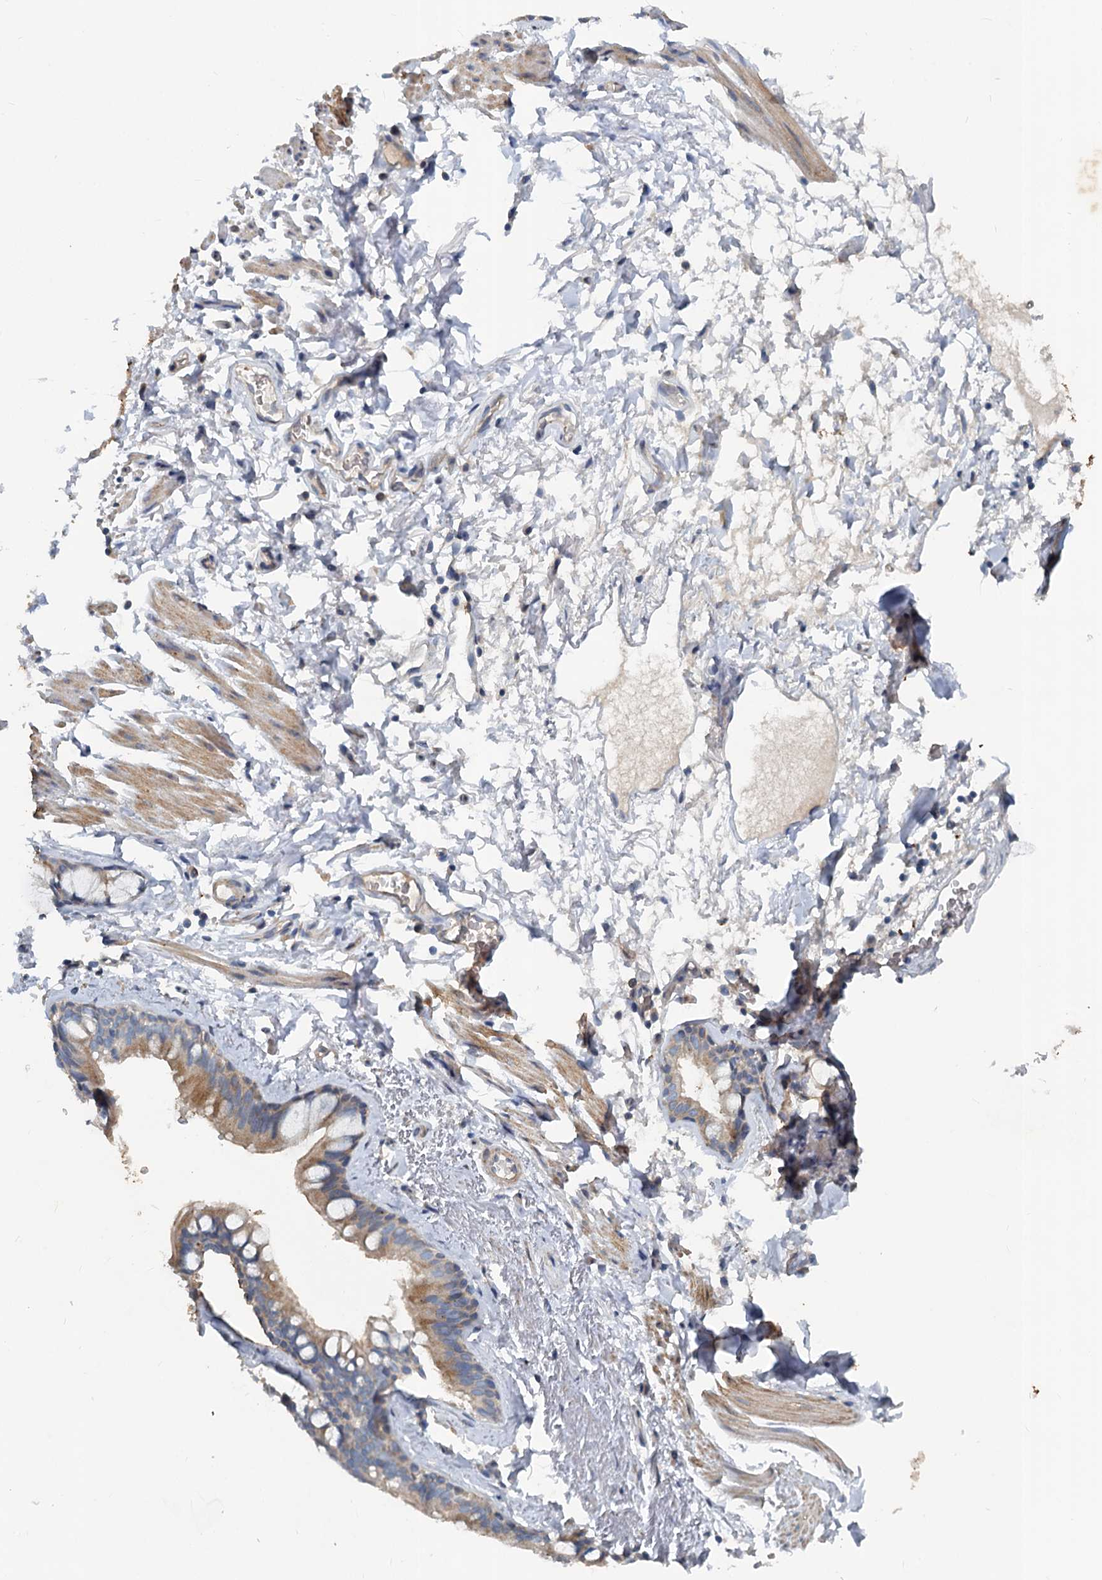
{"staining": {"intensity": "negative", "quantity": "none", "location": "none"}, "tissue": "adipose tissue", "cell_type": "Adipocytes", "image_type": "normal", "snomed": [{"axis": "morphology", "description": "Normal tissue, NOS"}, {"axis": "topography", "description": "Lymph node"}, {"axis": "topography", "description": "Bronchus"}], "caption": "The IHC image has no significant staining in adipocytes of adipose tissue.", "gene": "SLC2A7", "patient": {"sex": "male", "age": 63}}